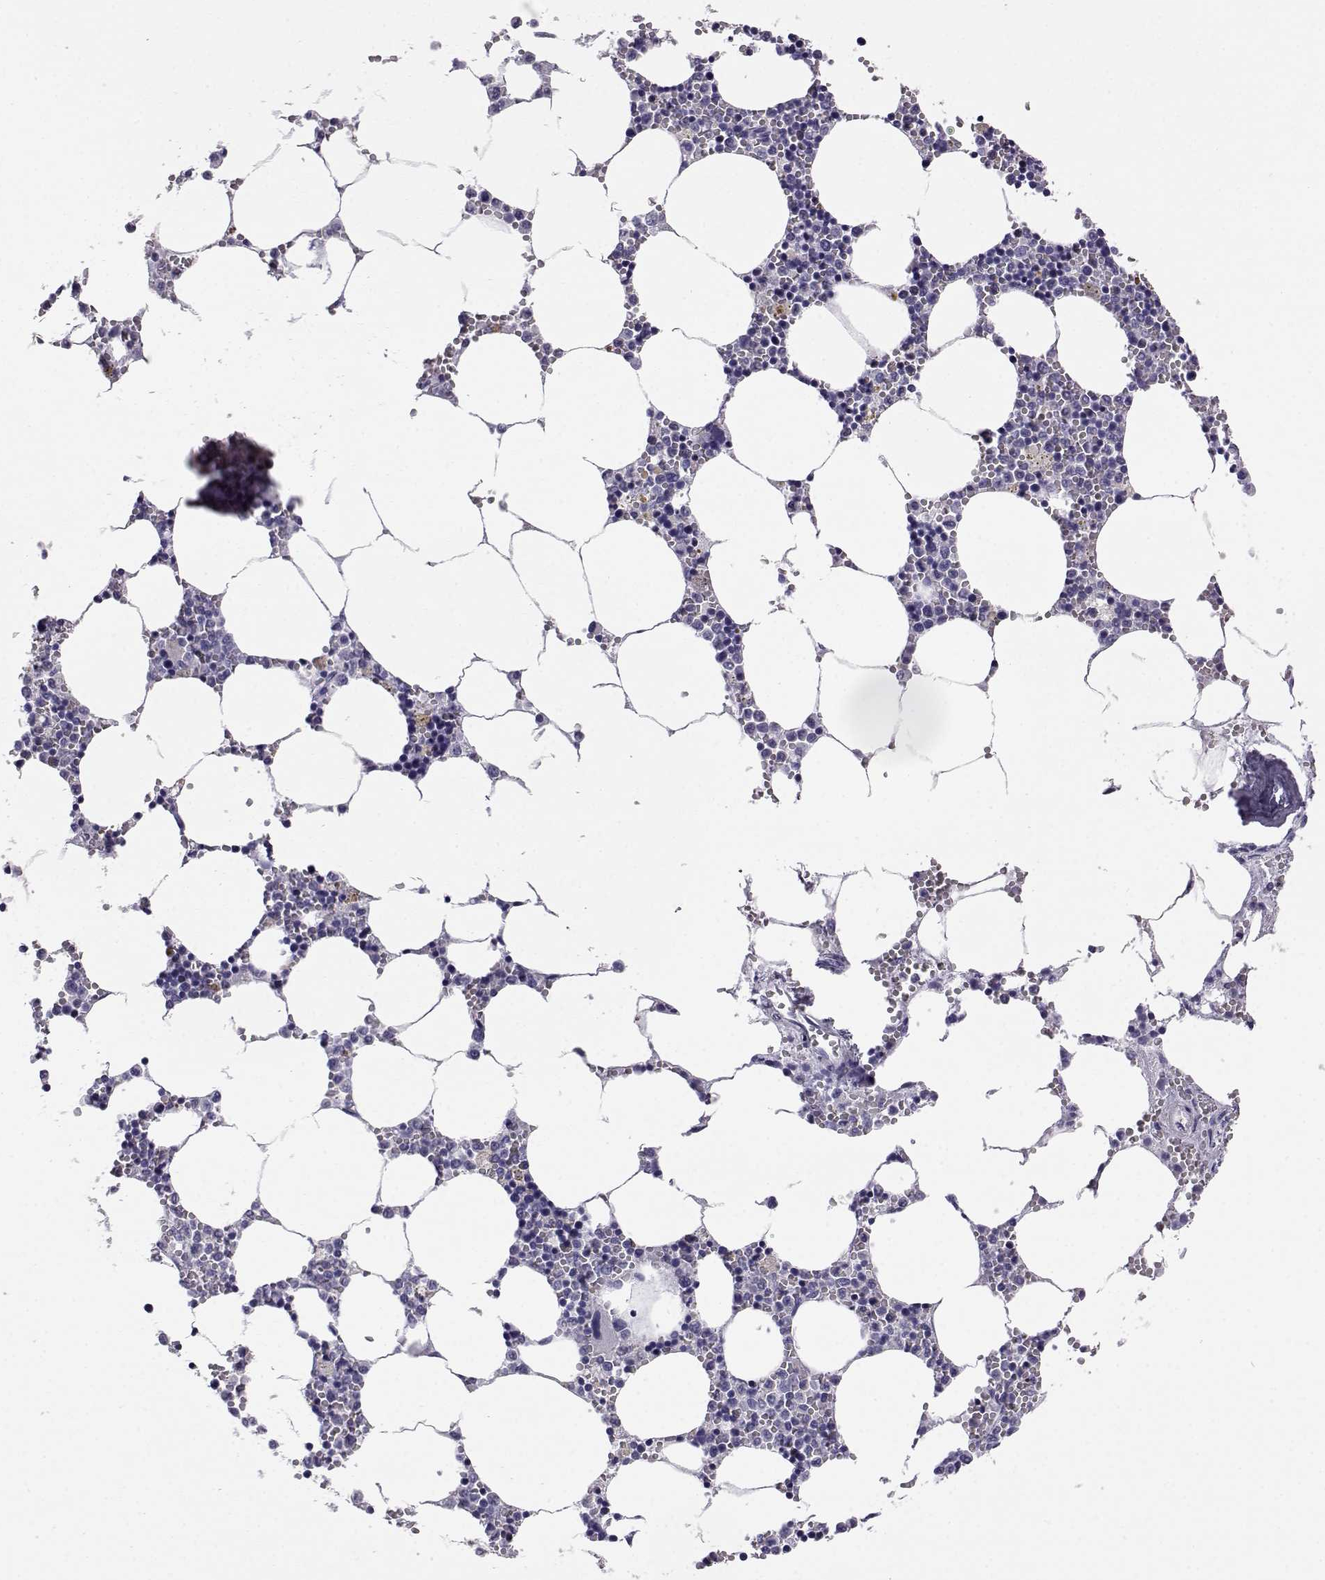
{"staining": {"intensity": "negative", "quantity": "none", "location": "none"}, "tissue": "bone marrow", "cell_type": "Hematopoietic cells", "image_type": "normal", "snomed": [{"axis": "morphology", "description": "Normal tissue, NOS"}, {"axis": "topography", "description": "Bone marrow"}], "caption": "Human bone marrow stained for a protein using immunohistochemistry (IHC) demonstrates no staining in hematopoietic cells.", "gene": "AKR1B1", "patient": {"sex": "female", "age": 64}}